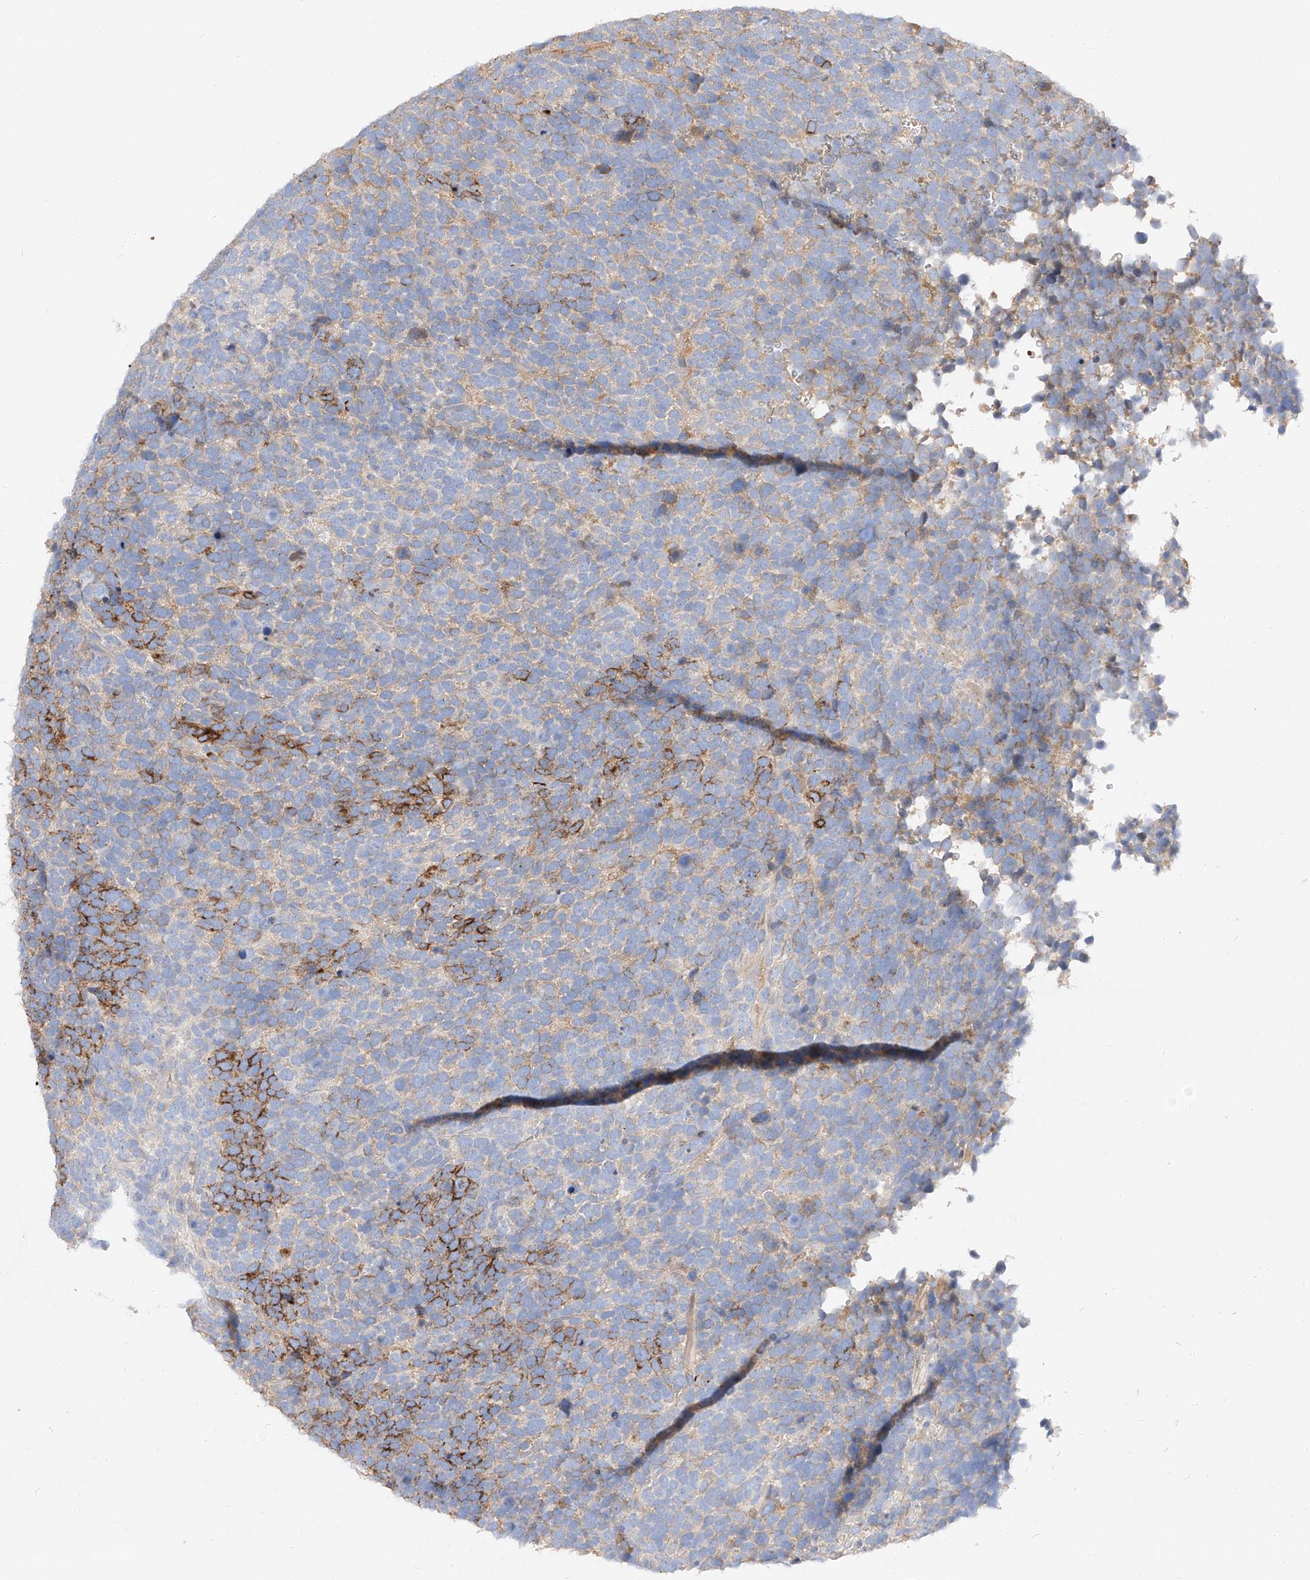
{"staining": {"intensity": "moderate", "quantity": "<25%", "location": "cytoplasmic/membranous"}, "tissue": "urothelial cancer", "cell_type": "Tumor cells", "image_type": "cancer", "snomed": [{"axis": "morphology", "description": "Urothelial carcinoma, High grade"}, {"axis": "topography", "description": "Urinary bladder"}], "caption": "Tumor cells show low levels of moderate cytoplasmic/membranous positivity in about <25% of cells in human urothelial cancer.", "gene": "MAP7", "patient": {"sex": "female", "age": 82}}